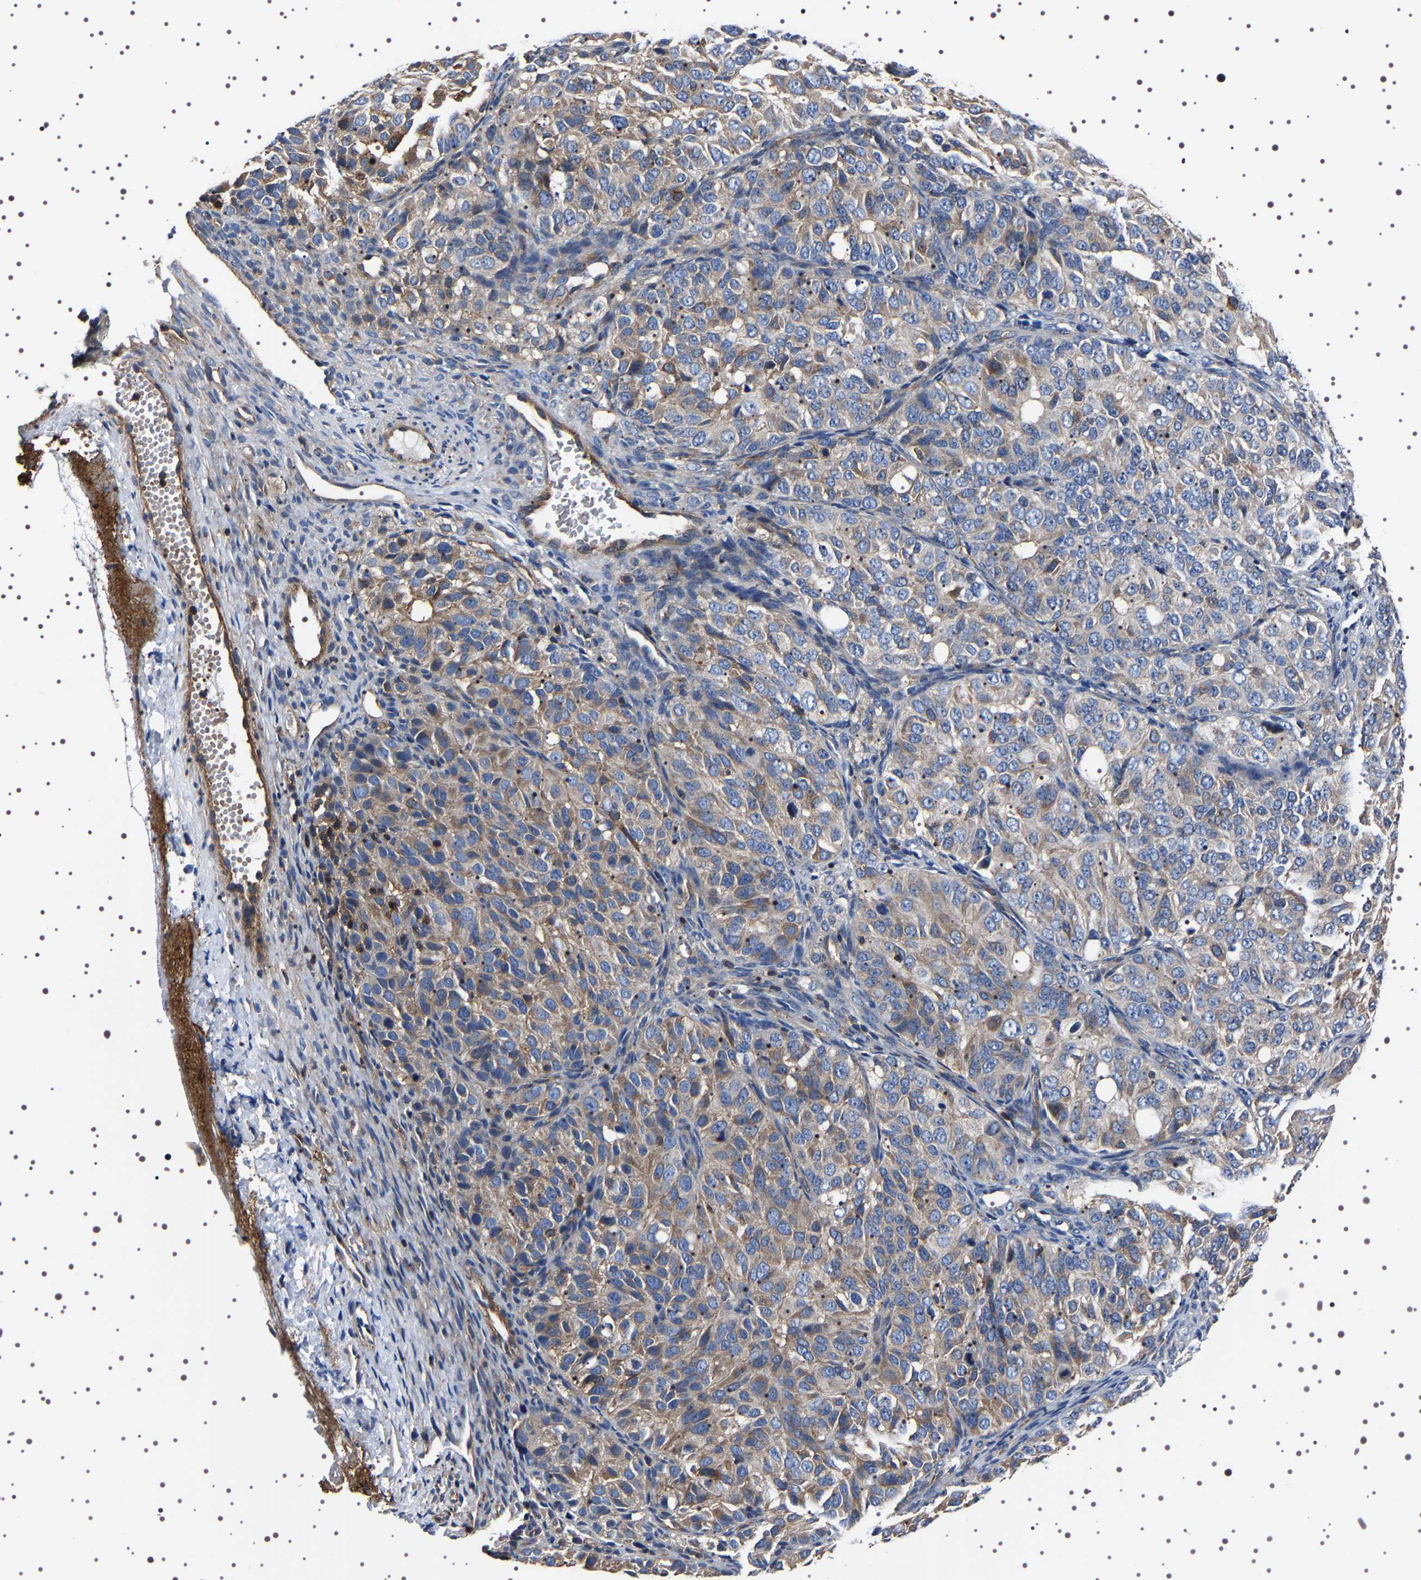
{"staining": {"intensity": "weak", "quantity": "25%-75%", "location": "cytoplasmic/membranous"}, "tissue": "ovarian cancer", "cell_type": "Tumor cells", "image_type": "cancer", "snomed": [{"axis": "morphology", "description": "Carcinoma, endometroid"}, {"axis": "topography", "description": "Ovary"}], "caption": "Human ovarian cancer stained with a protein marker demonstrates weak staining in tumor cells.", "gene": "WDR1", "patient": {"sex": "female", "age": 51}}